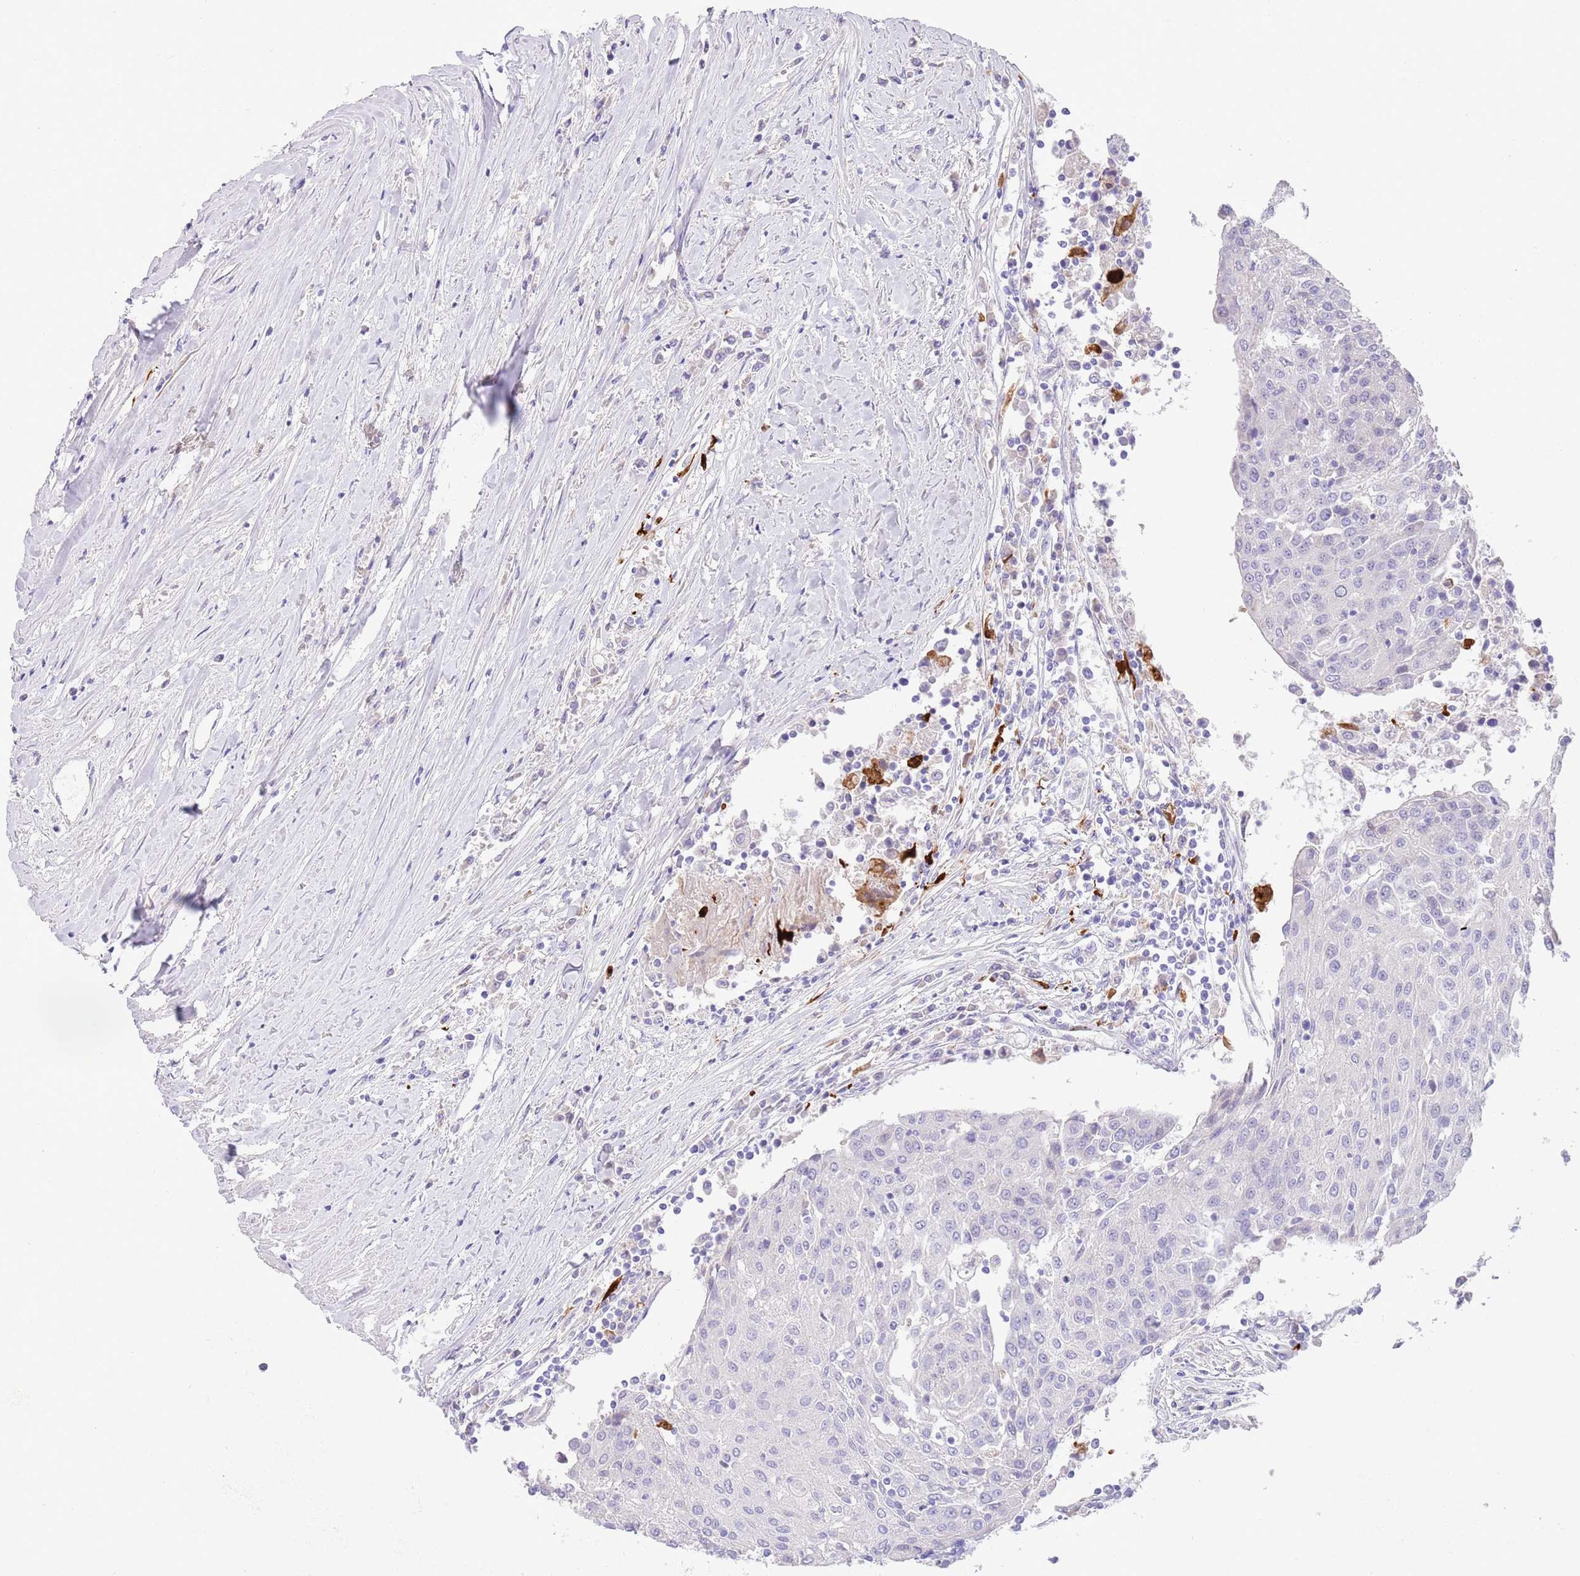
{"staining": {"intensity": "negative", "quantity": "none", "location": "none"}, "tissue": "urothelial cancer", "cell_type": "Tumor cells", "image_type": "cancer", "snomed": [{"axis": "morphology", "description": "Urothelial carcinoma, High grade"}, {"axis": "topography", "description": "Urinary bladder"}], "caption": "DAB (3,3'-diaminobenzidine) immunohistochemical staining of human urothelial carcinoma (high-grade) demonstrates no significant expression in tumor cells.", "gene": "SFTPA1", "patient": {"sex": "female", "age": 85}}